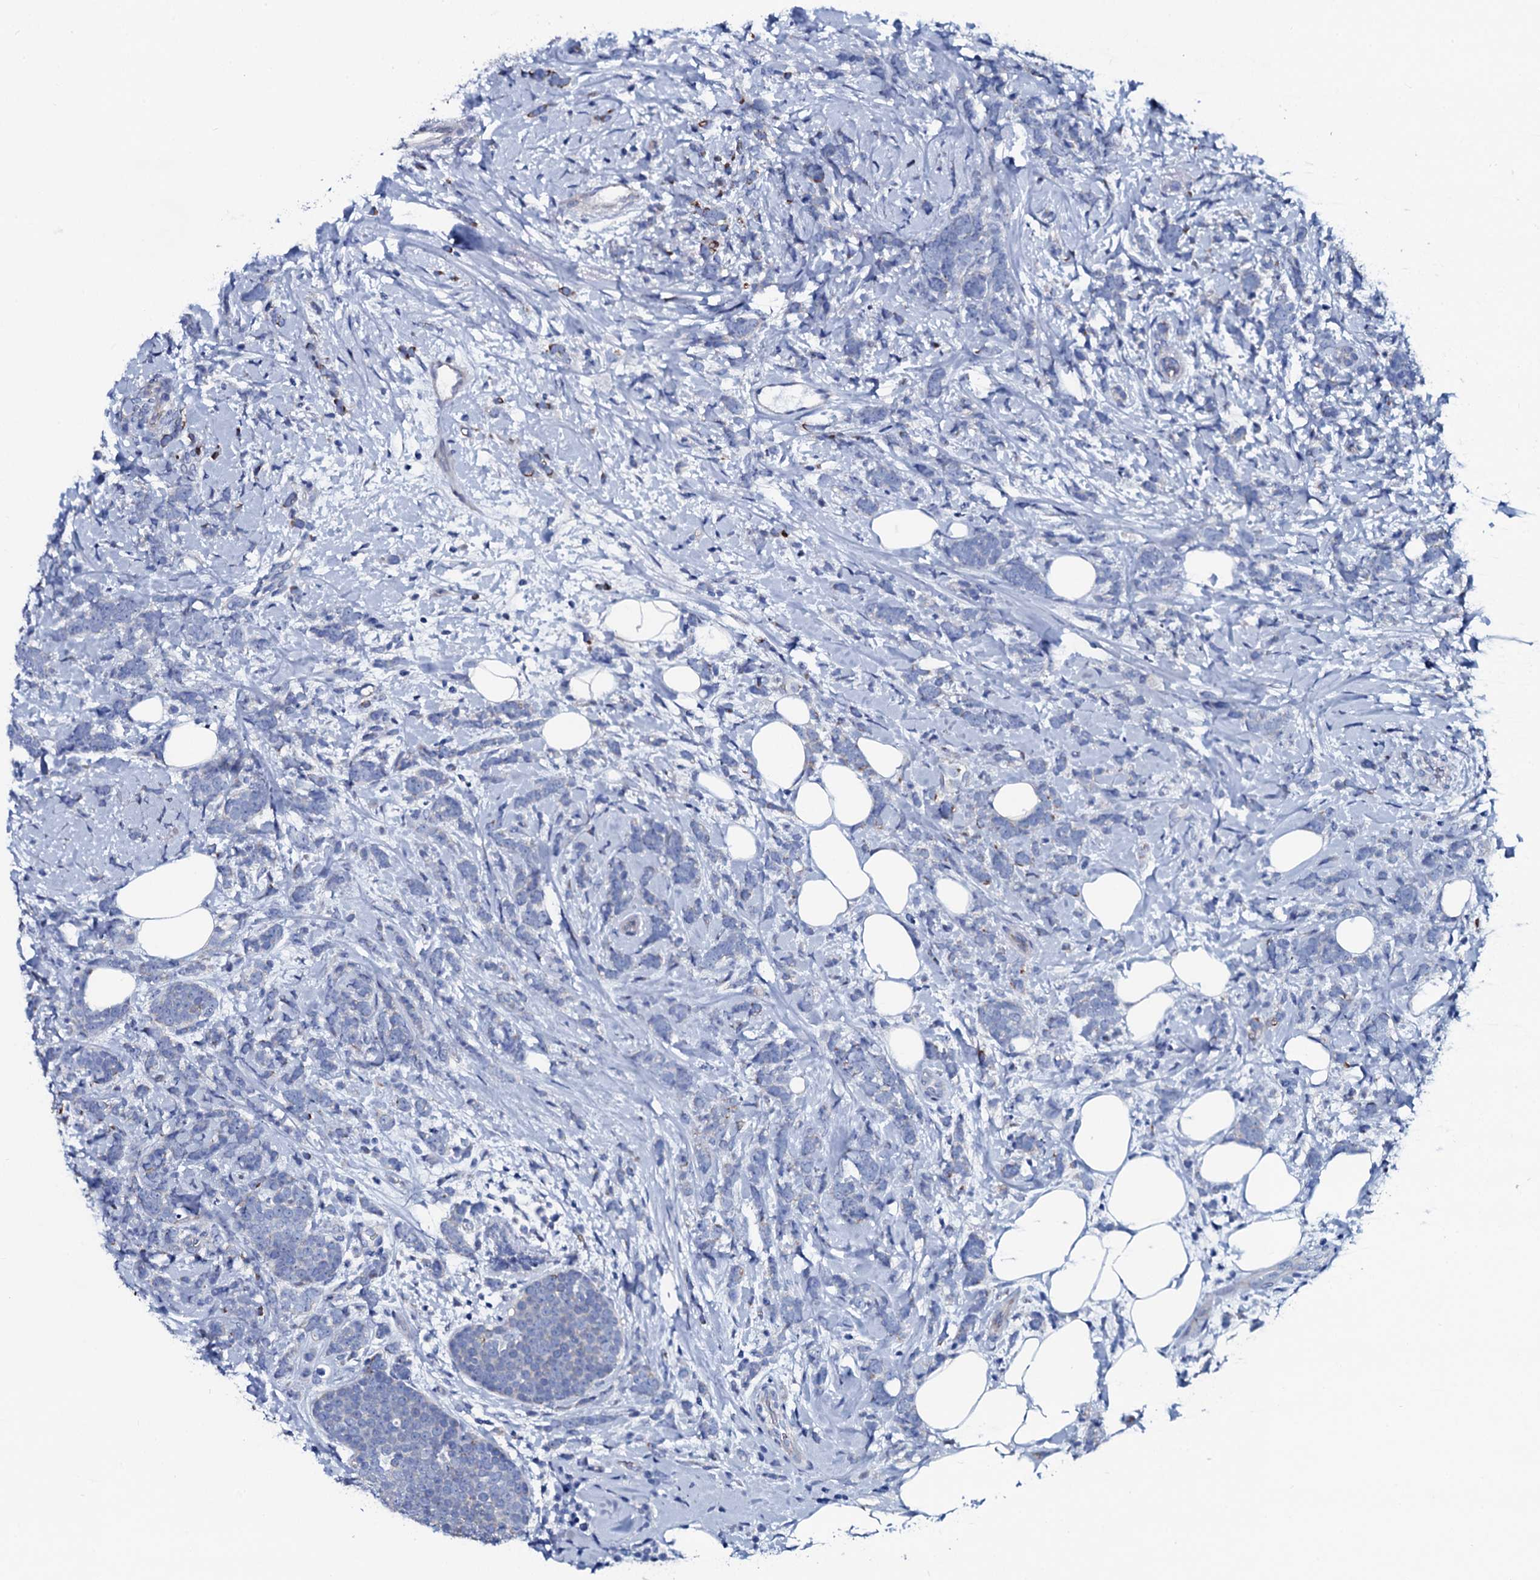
{"staining": {"intensity": "negative", "quantity": "none", "location": "none"}, "tissue": "breast cancer", "cell_type": "Tumor cells", "image_type": "cancer", "snomed": [{"axis": "morphology", "description": "Lobular carcinoma"}, {"axis": "topography", "description": "Breast"}], "caption": "High magnification brightfield microscopy of breast cancer (lobular carcinoma) stained with DAB (3,3'-diaminobenzidine) (brown) and counterstained with hematoxylin (blue): tumor cells show no significant positivity.", "gene": "GYS2", "patient": {"sex": "female", "age": 58}}